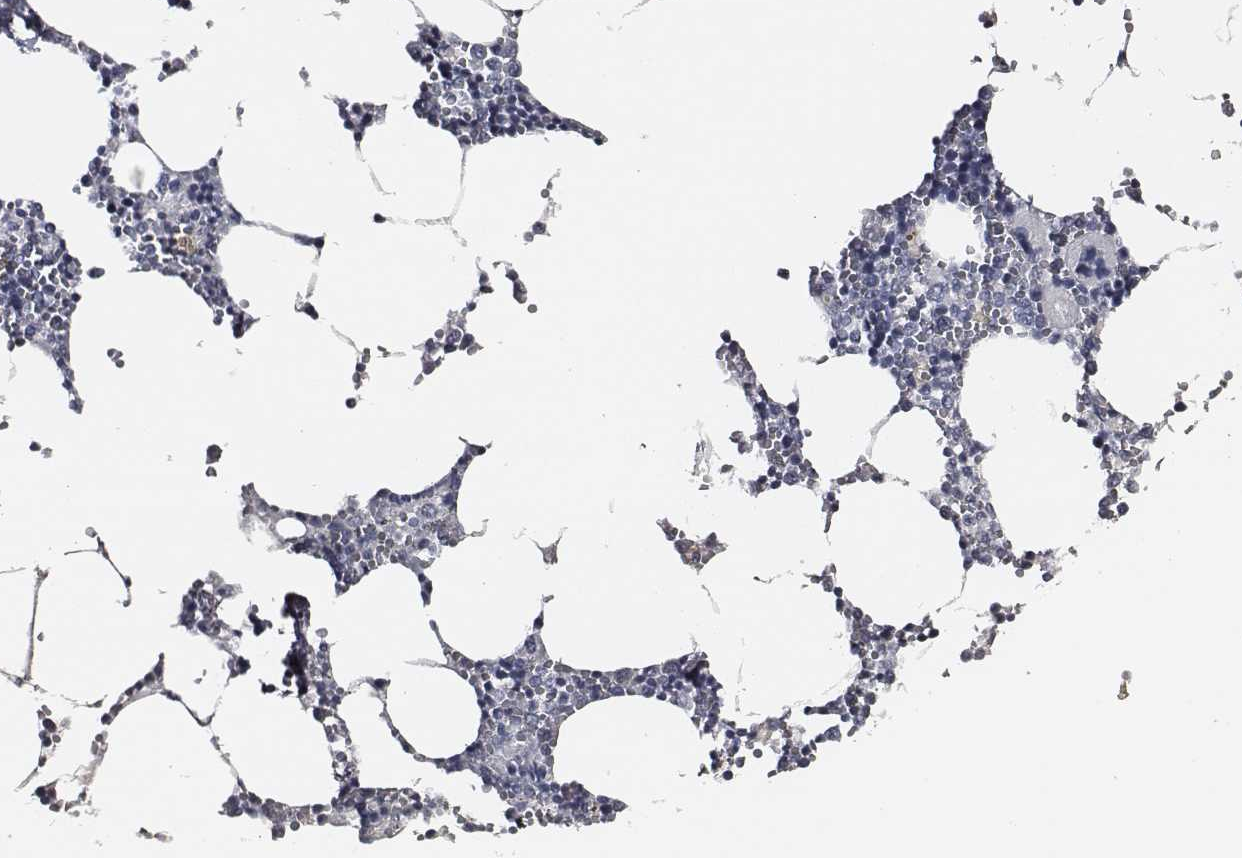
{"staining": {"intensity": "negative", "quantity": "none", "location": "none"}, "tissue": "bone marrow", "cell_type": "Hematopoietic cells", "image_type": "normal", "snomed": [{"axis": "morphology", "description": "Normal tissue, NOS"}, {"axis": "topography", "description": "Bone marrow"}], "caption": "High power microscopy image of an immunohistochemistry (IHC) image of unremarkable bone marrow, revealing no significant staining in hematopoietic cells. (DAB (3,3'-diaminobenzidine) IHC visualized using brightfield microscopy, high magnification).", "gene": "DPEP1", "patient": {"sex": "male", "age": 54}}